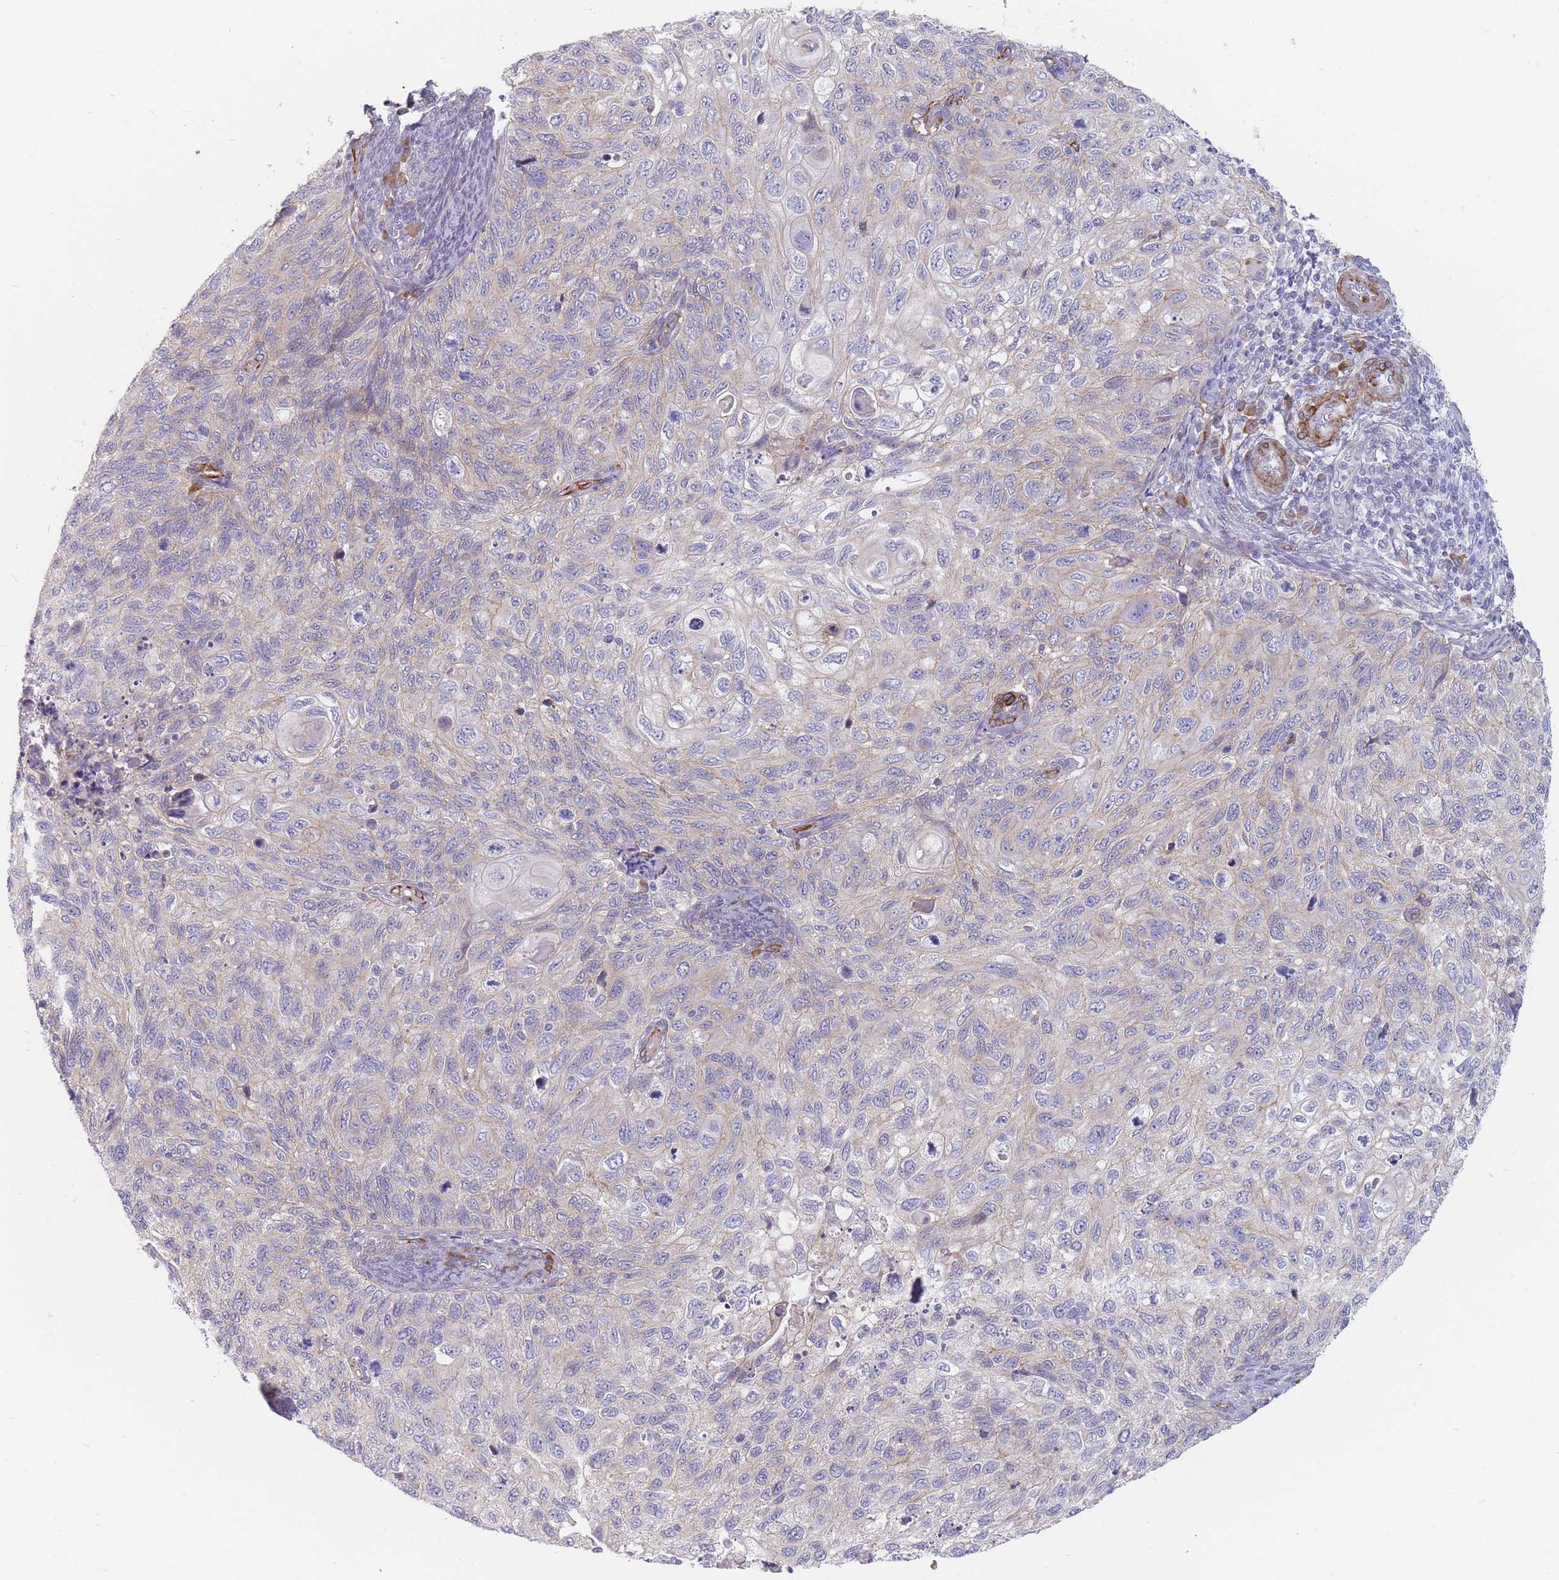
{"staining": {"intensity": "negative", "quantity": "none", "location": "none"}, "tissue": "cervical cancer", "cell_type": "Tumor cells", "image_type": "cancer", "snomed": [{"axis": "morphology", "description": "Squamous cell carcinoma, NOS"}, {"axis": "topography", "description": "Cervix"}], "caption": "IHC histopathology image of neoplastic tissue: human cervical squamous cell carcinoma stained with DAB (3,3'-diaminobenzidine) exhibits no significant protein staining in tumor cells. (Brightfield microscopy of DAB IHC at high magnification).", "gene": "ERBIN", "patient": {"sex": "female", "age": 70}}